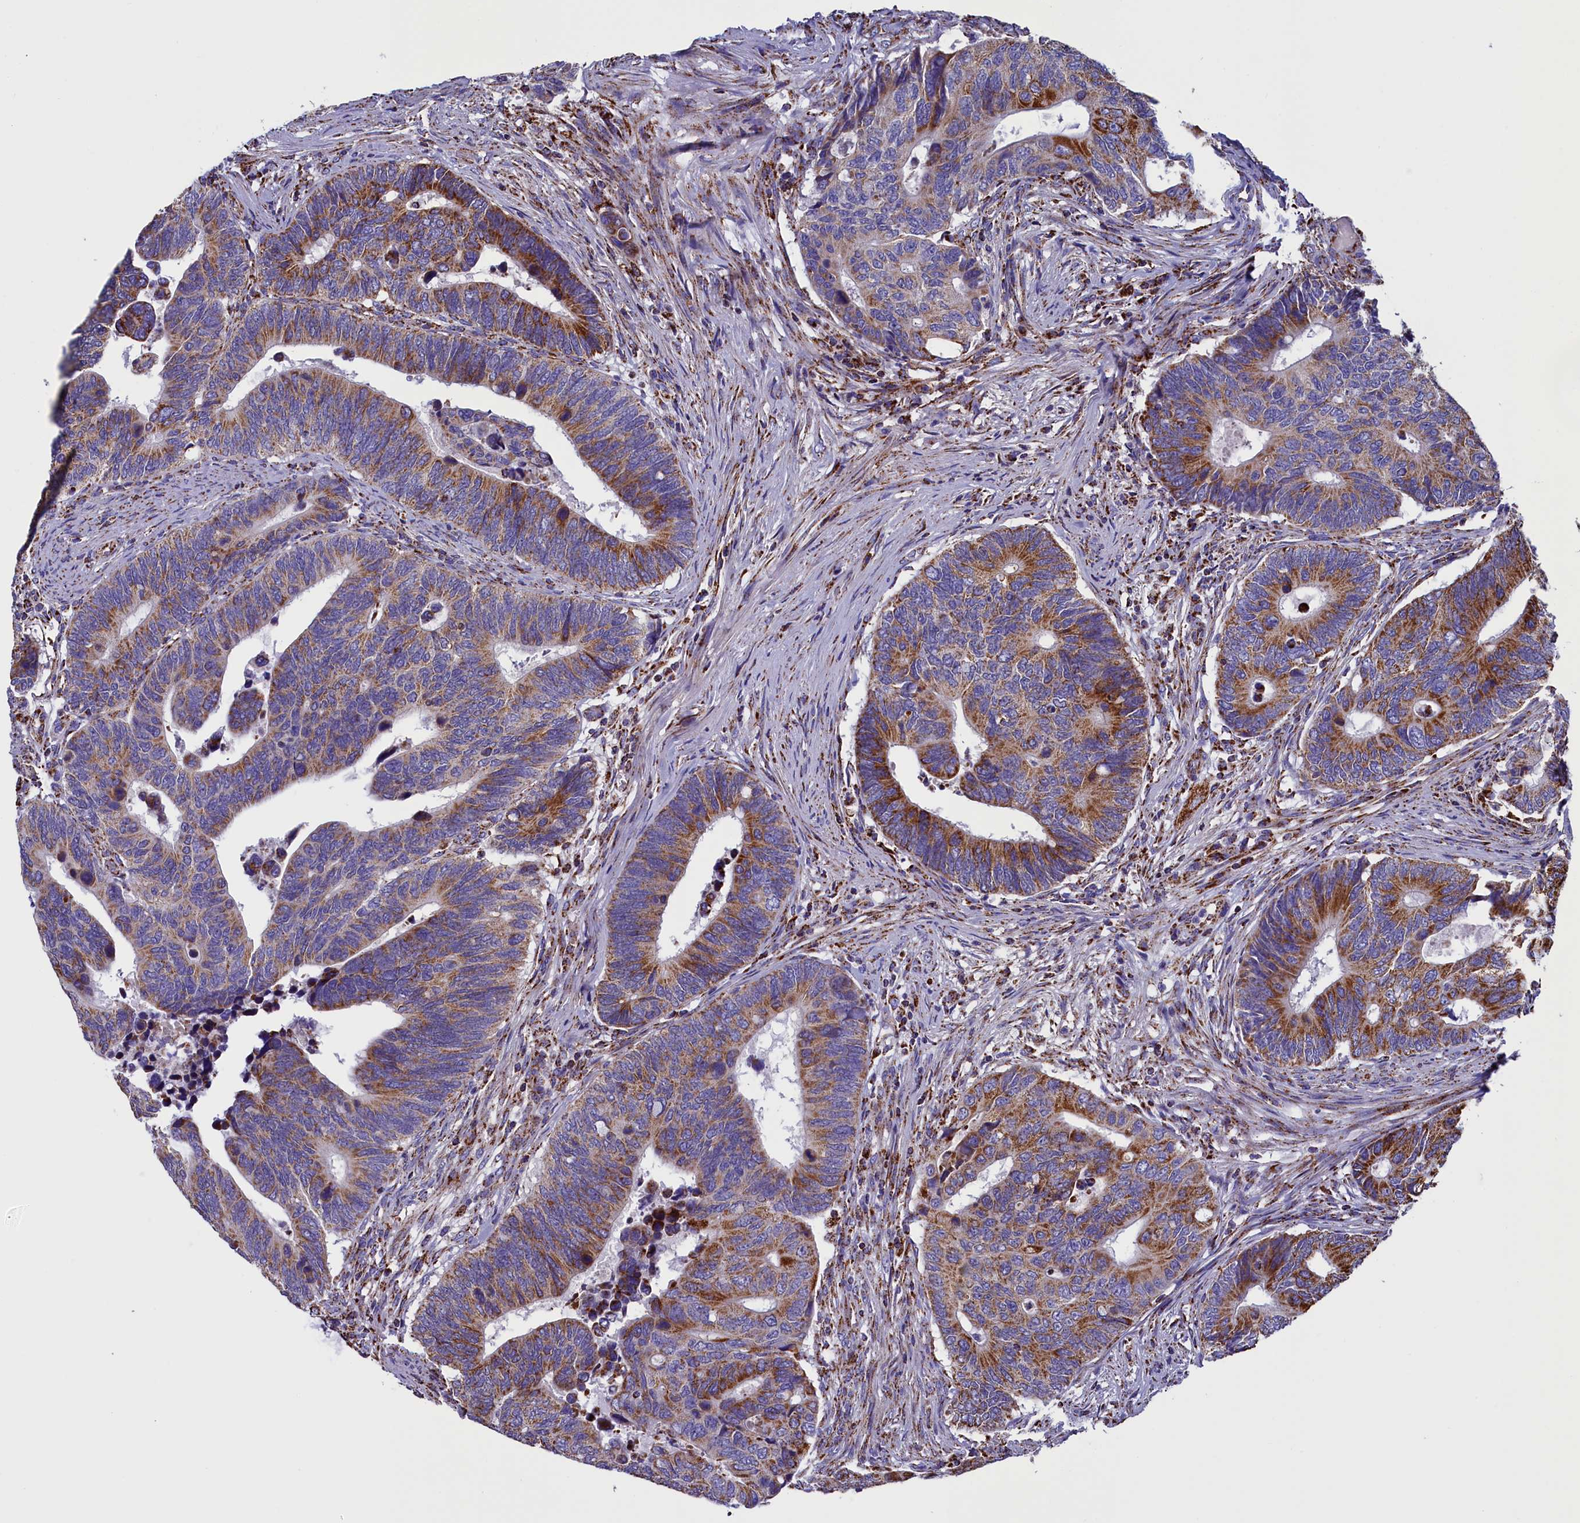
{"staining": {"intensity": "moderate", "quantity": ">75%", "location": "cytoplasmic/membranous"}, "tissue": "colorectal cancer", "cell_type": "Tumor cells", "image_type": "cancer", "snomed": [{"axis": "morphology", "description": "Adenocarcinoma, NOS"}, {"axis": "topography", "description": "Colon"}], "caption": "A high-resolution histopathology image shows IHC staining of colorectal cancer (adenocarcinoma), which exhibits moderate cytoplasmic/membranous staining in about >75% of tumor cells.", "gene": "SLC39A3", "patient": {"sex": "male", "age": 87}}